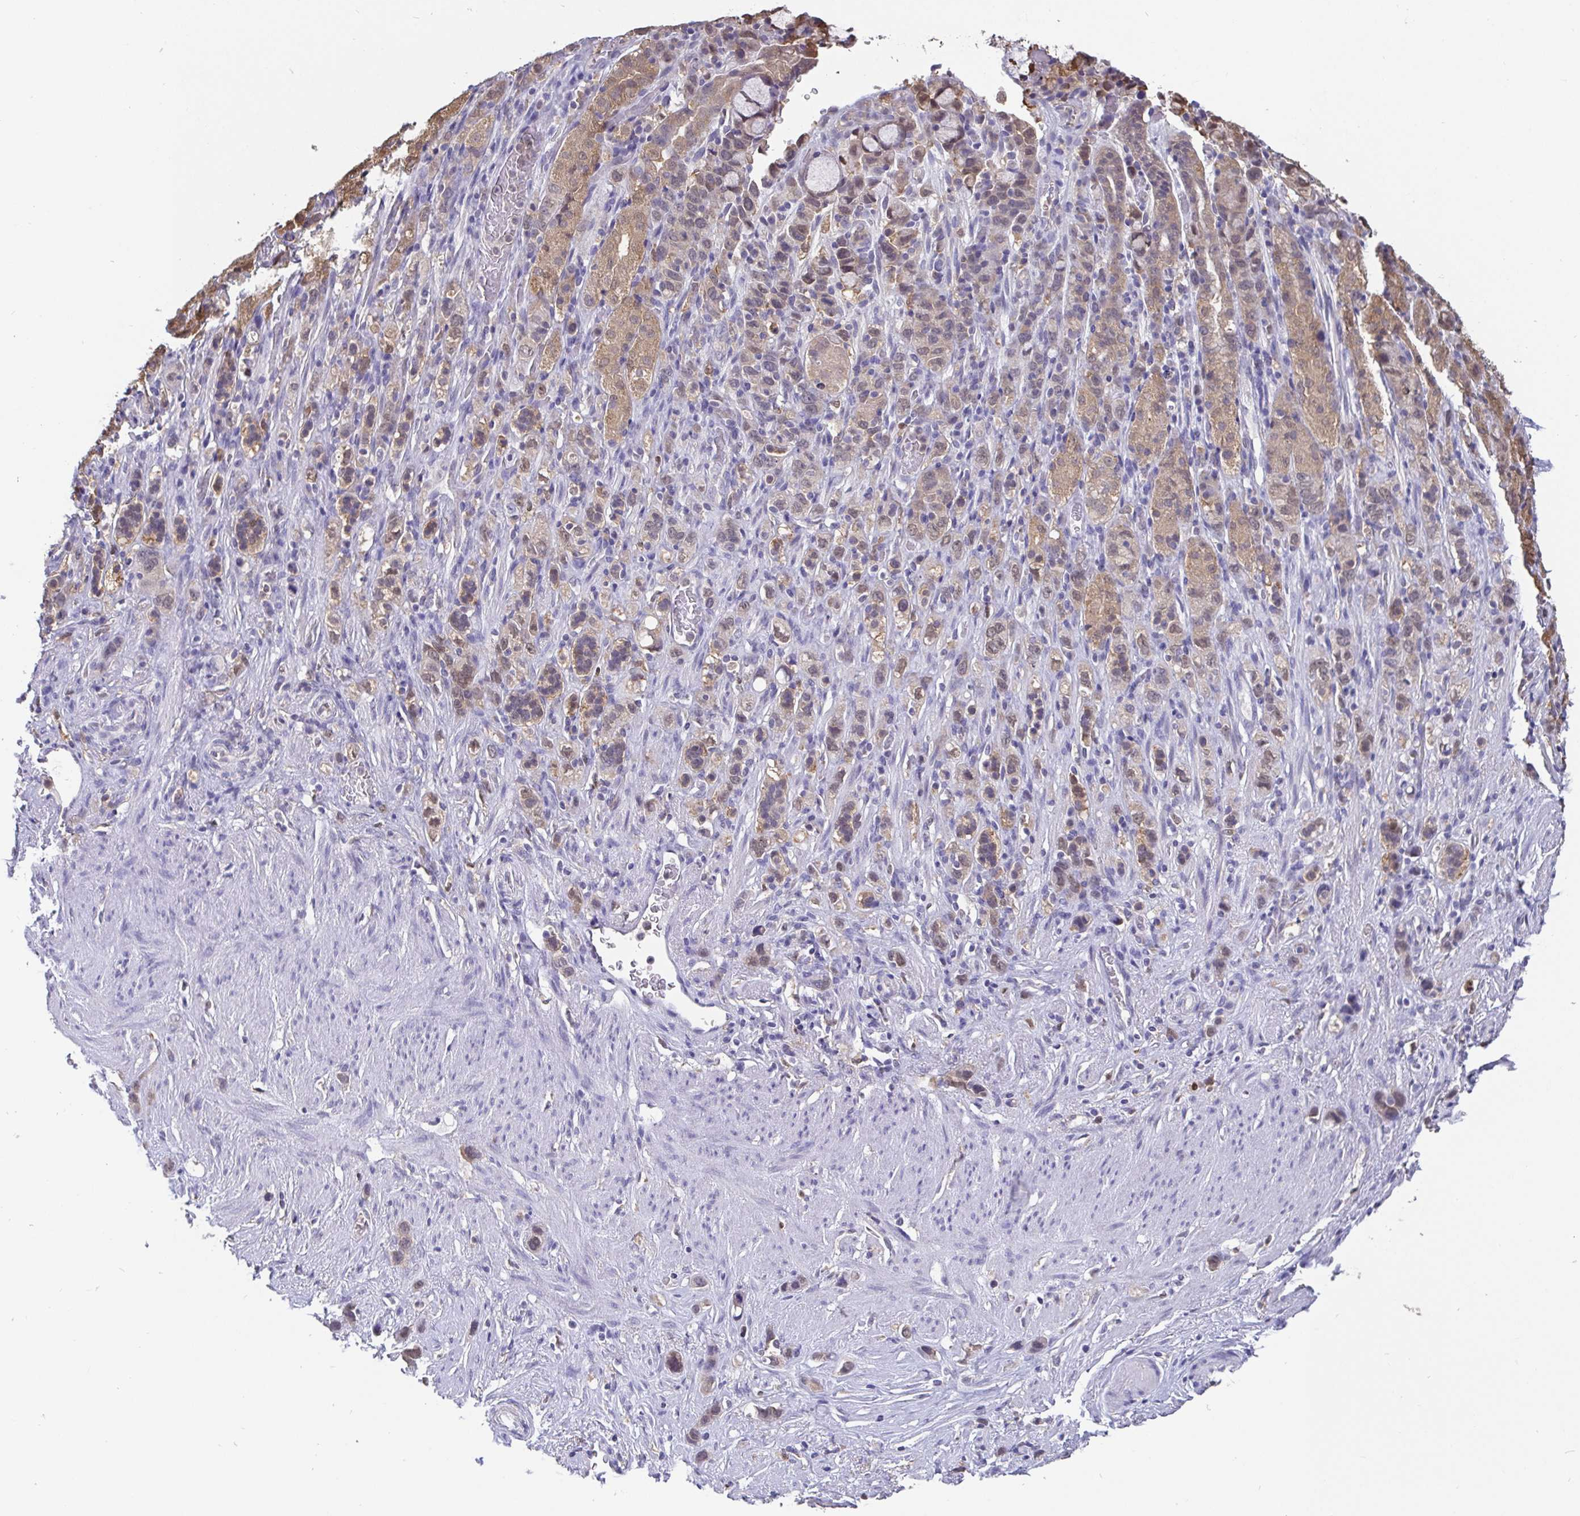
{"staining": {"intensity": "weak", "quantity": "25%-75%", "location": "cytoplasmic/membranous,nuclear"}, "tissue": "stomach cancer", "cell_type": "Tumor cells", "image_type": "cancer", "snomed": [{"axis": "morphology", "description": "Adenocarcinoma, NOS"}, {"axis": "topography", "description": "Stomach"}], "caption": "Human stomach cancer stained with a protein marker reveals weak staining in tumor cells.", "gene": "IDH1", "patient": {"sex": "female", "age": 65}}